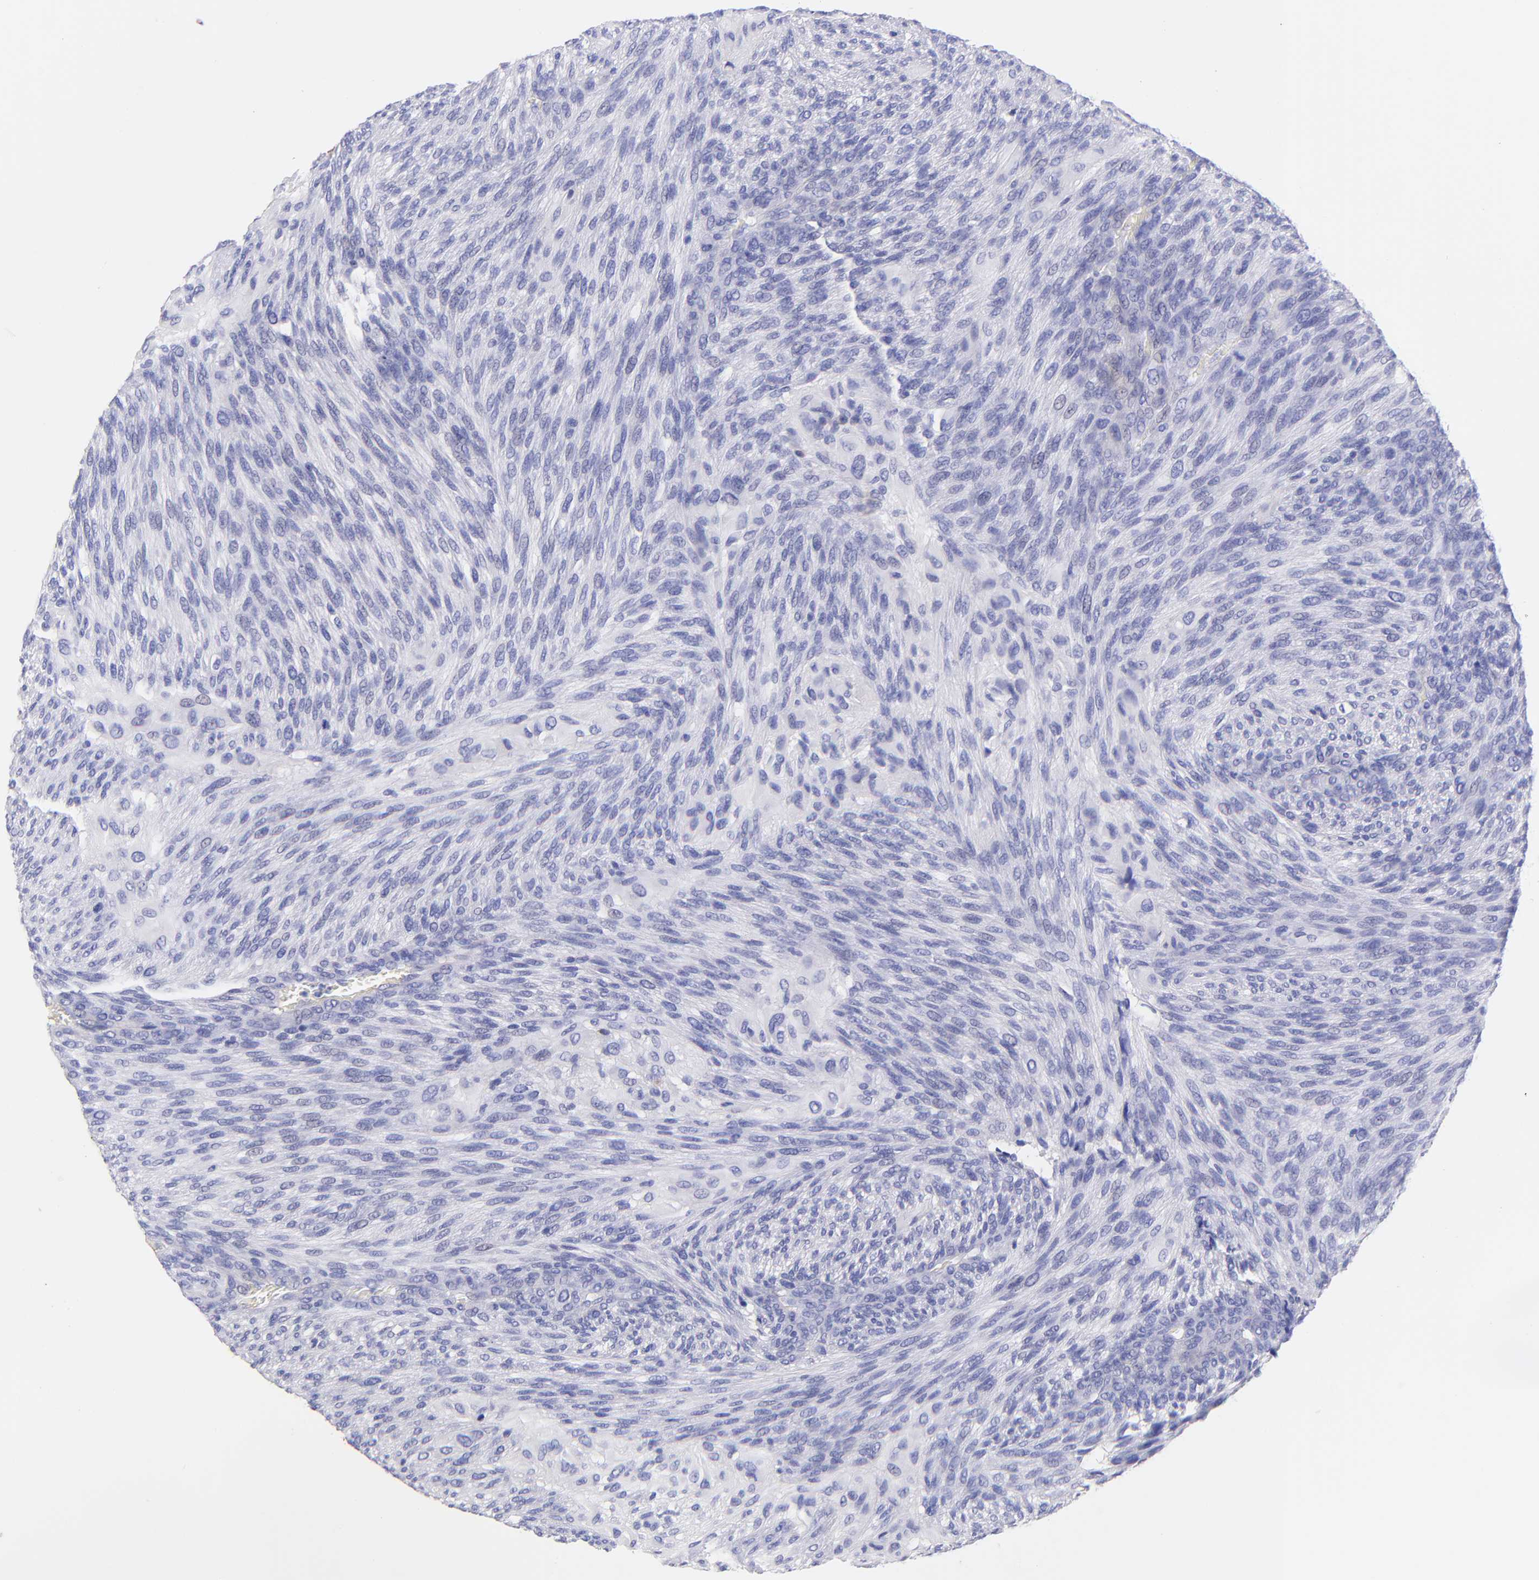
{"staining": {"intensity": "negative", "quantity": "none", "location": "none"}, "tissue": "glioma", "cell_type": "Tumor cells", "image_type": "cancer", "snomed": [{"axis": "morphology", "description": "Glioma, malignant, High grade"}, {"axis": "topography", "description": "Cerebral cortex"}], "caption": "Protein analysis of malignant glioma (high-grade) shows no significant expression in tumor cells.", "gene": "RAB3B", "patient": {"sex": "female", "age": 55}}